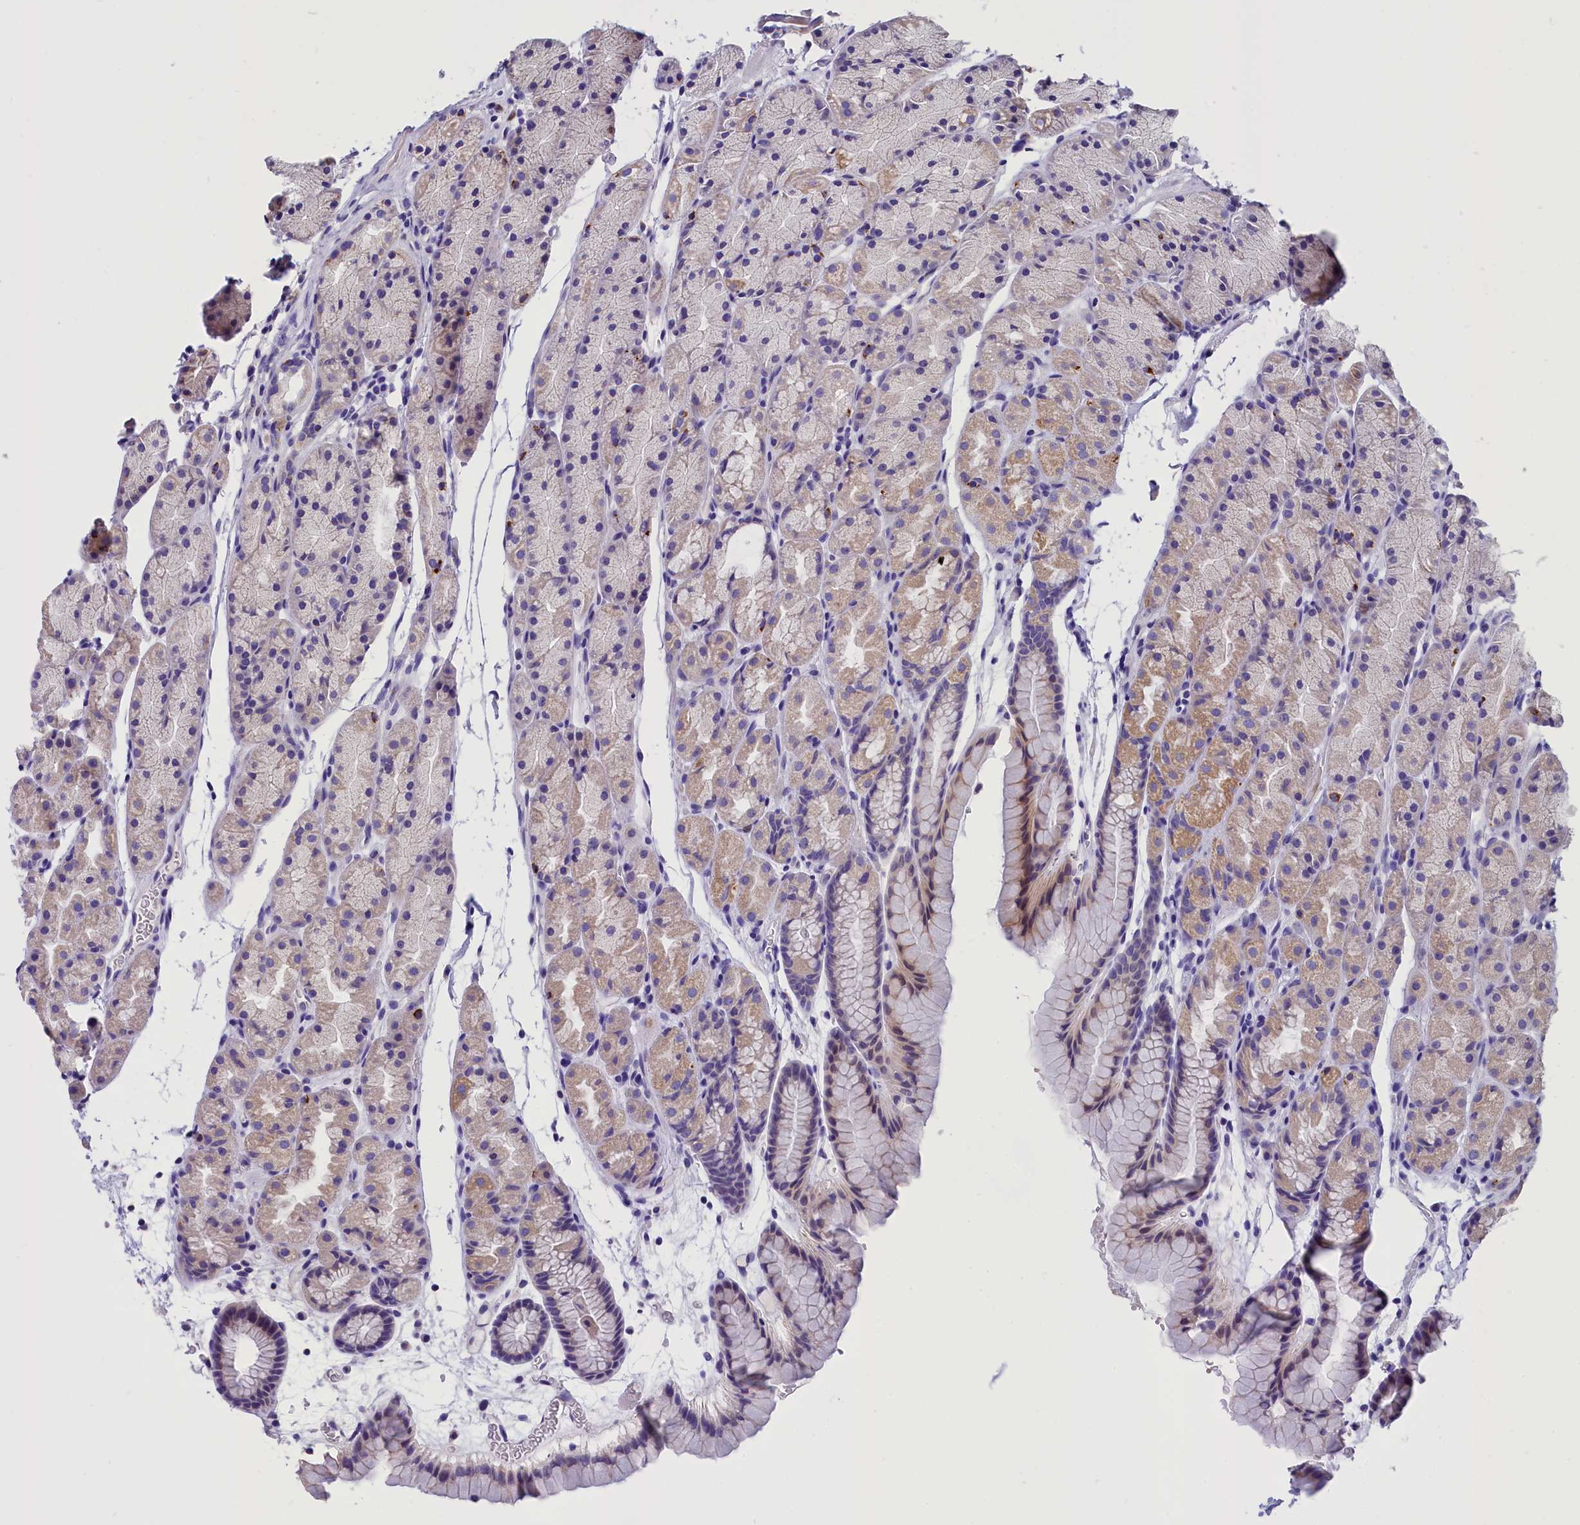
{"staining": {"intensity": "weak", "quantity": "25%-75%", "location": "cytoplasmic/membranous"}, "tissue": "stomach", "cell_type": "Glandular cells", "image_type": "normal", "snomed": [{"axis": "morphology", "description": "Normal tissue, NOS"}, {"axis": "topography", "description": "Stomach, upper"}, {"axis": "topography", "description": "Stomach"}], "caption": "Immunohistochemistry (IHC) photomicrograph of benign human stomach stained for a protein (brown), which reveals low levels of weak cytoplasmic/membranous expression in about 25%-75% of glandular cells.", "gene": "ABAT", "patient": {"sex": "male", "age": 47}}